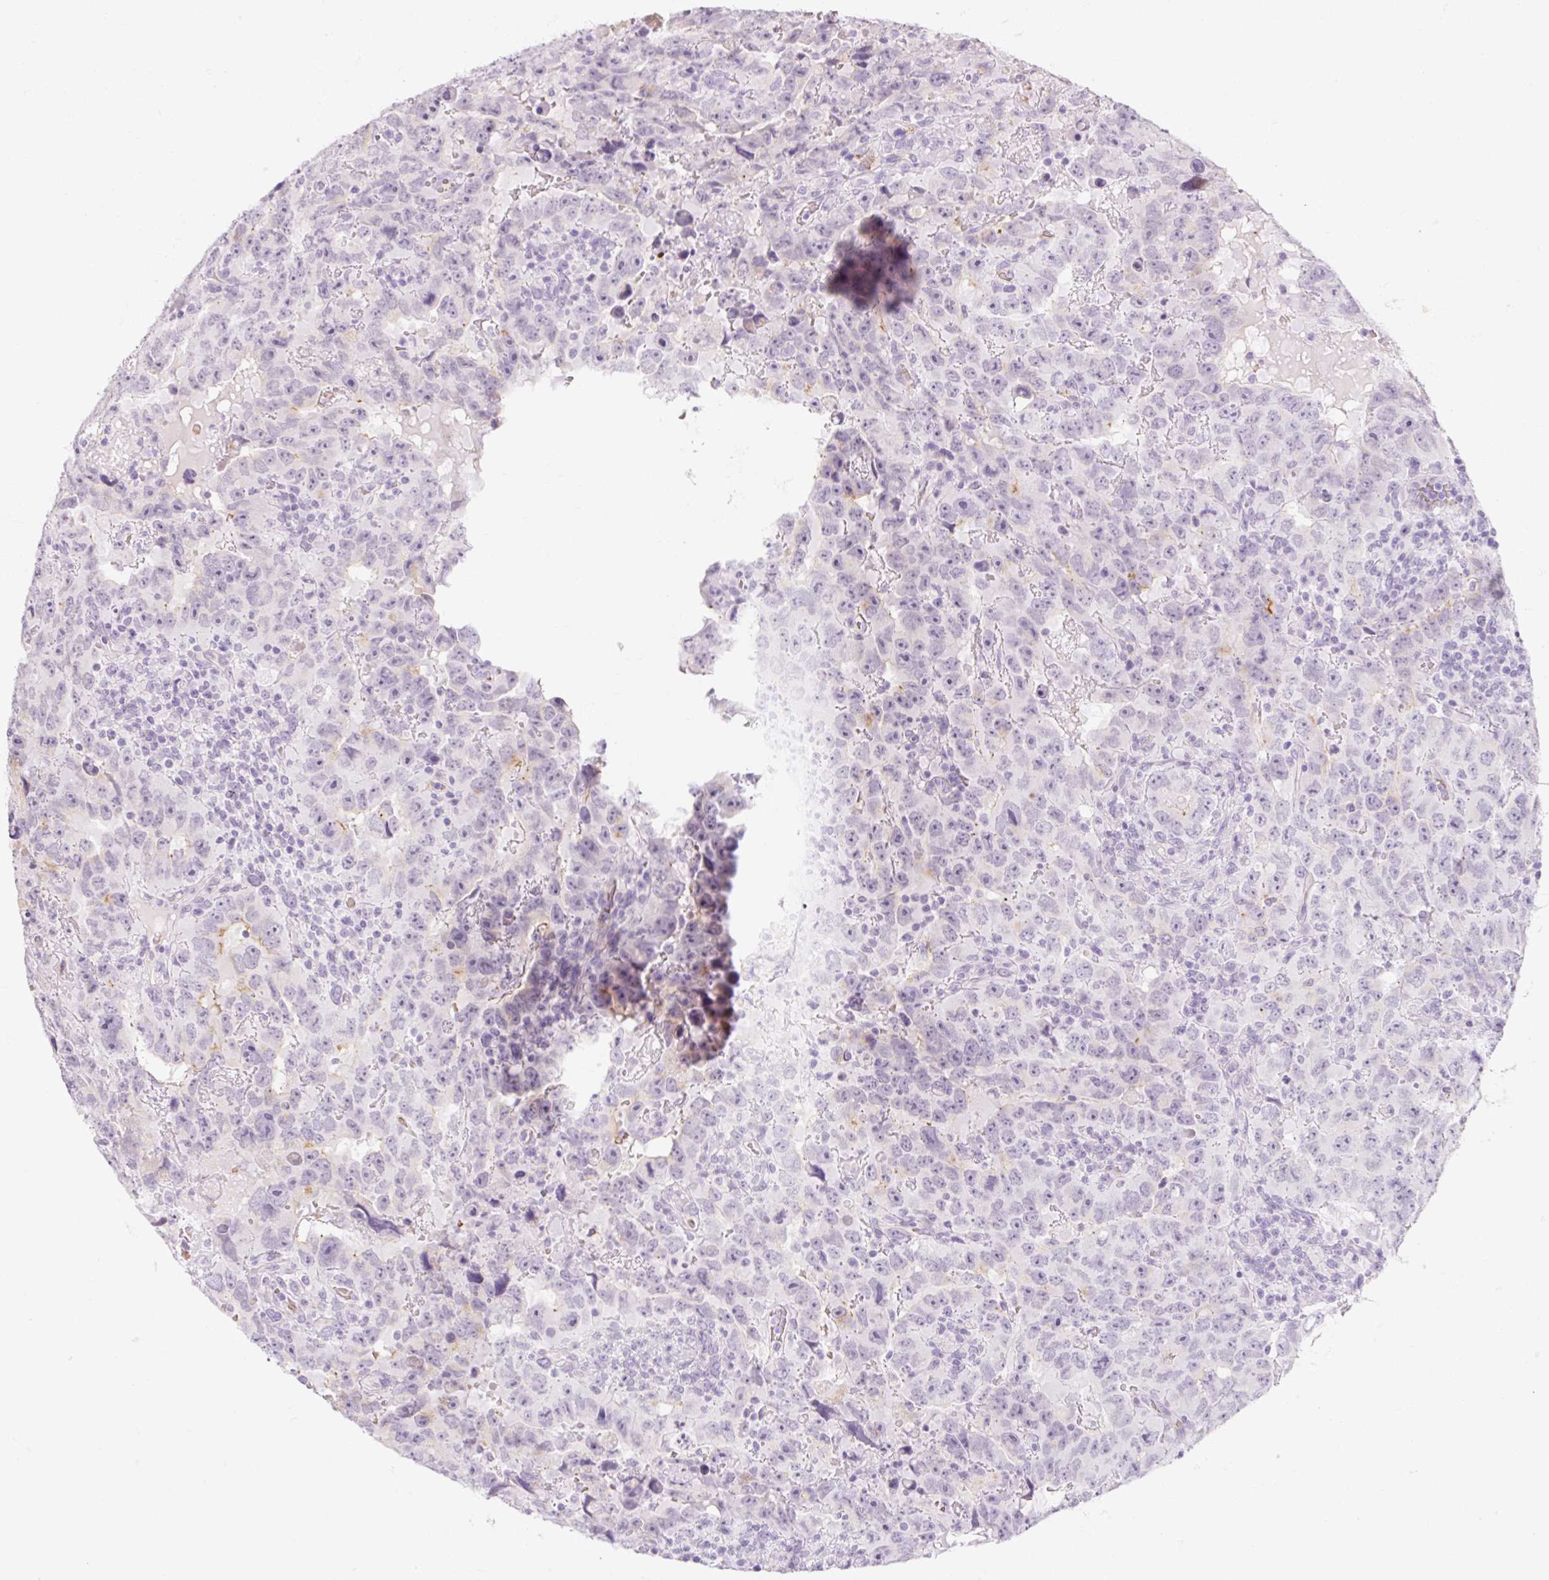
{"staining": {"intensity": "negative", "quantity": "none", "location": "none"}, "tissue": "testis cancer", "cell_type": "Tumor cells", "image_type": "cancer", "snomed": [{"axis": "morphology", "description": "Carcinoma, Embryonal, NOS"}, {"axis": "topography", "description": "Testis"}], "caption": "The photomicrograph reveals no staining of tumor cells in embryonal carcinoma (testis).", "gene": "TAF1L", "patient": {"sex": "male", "age": 24}}